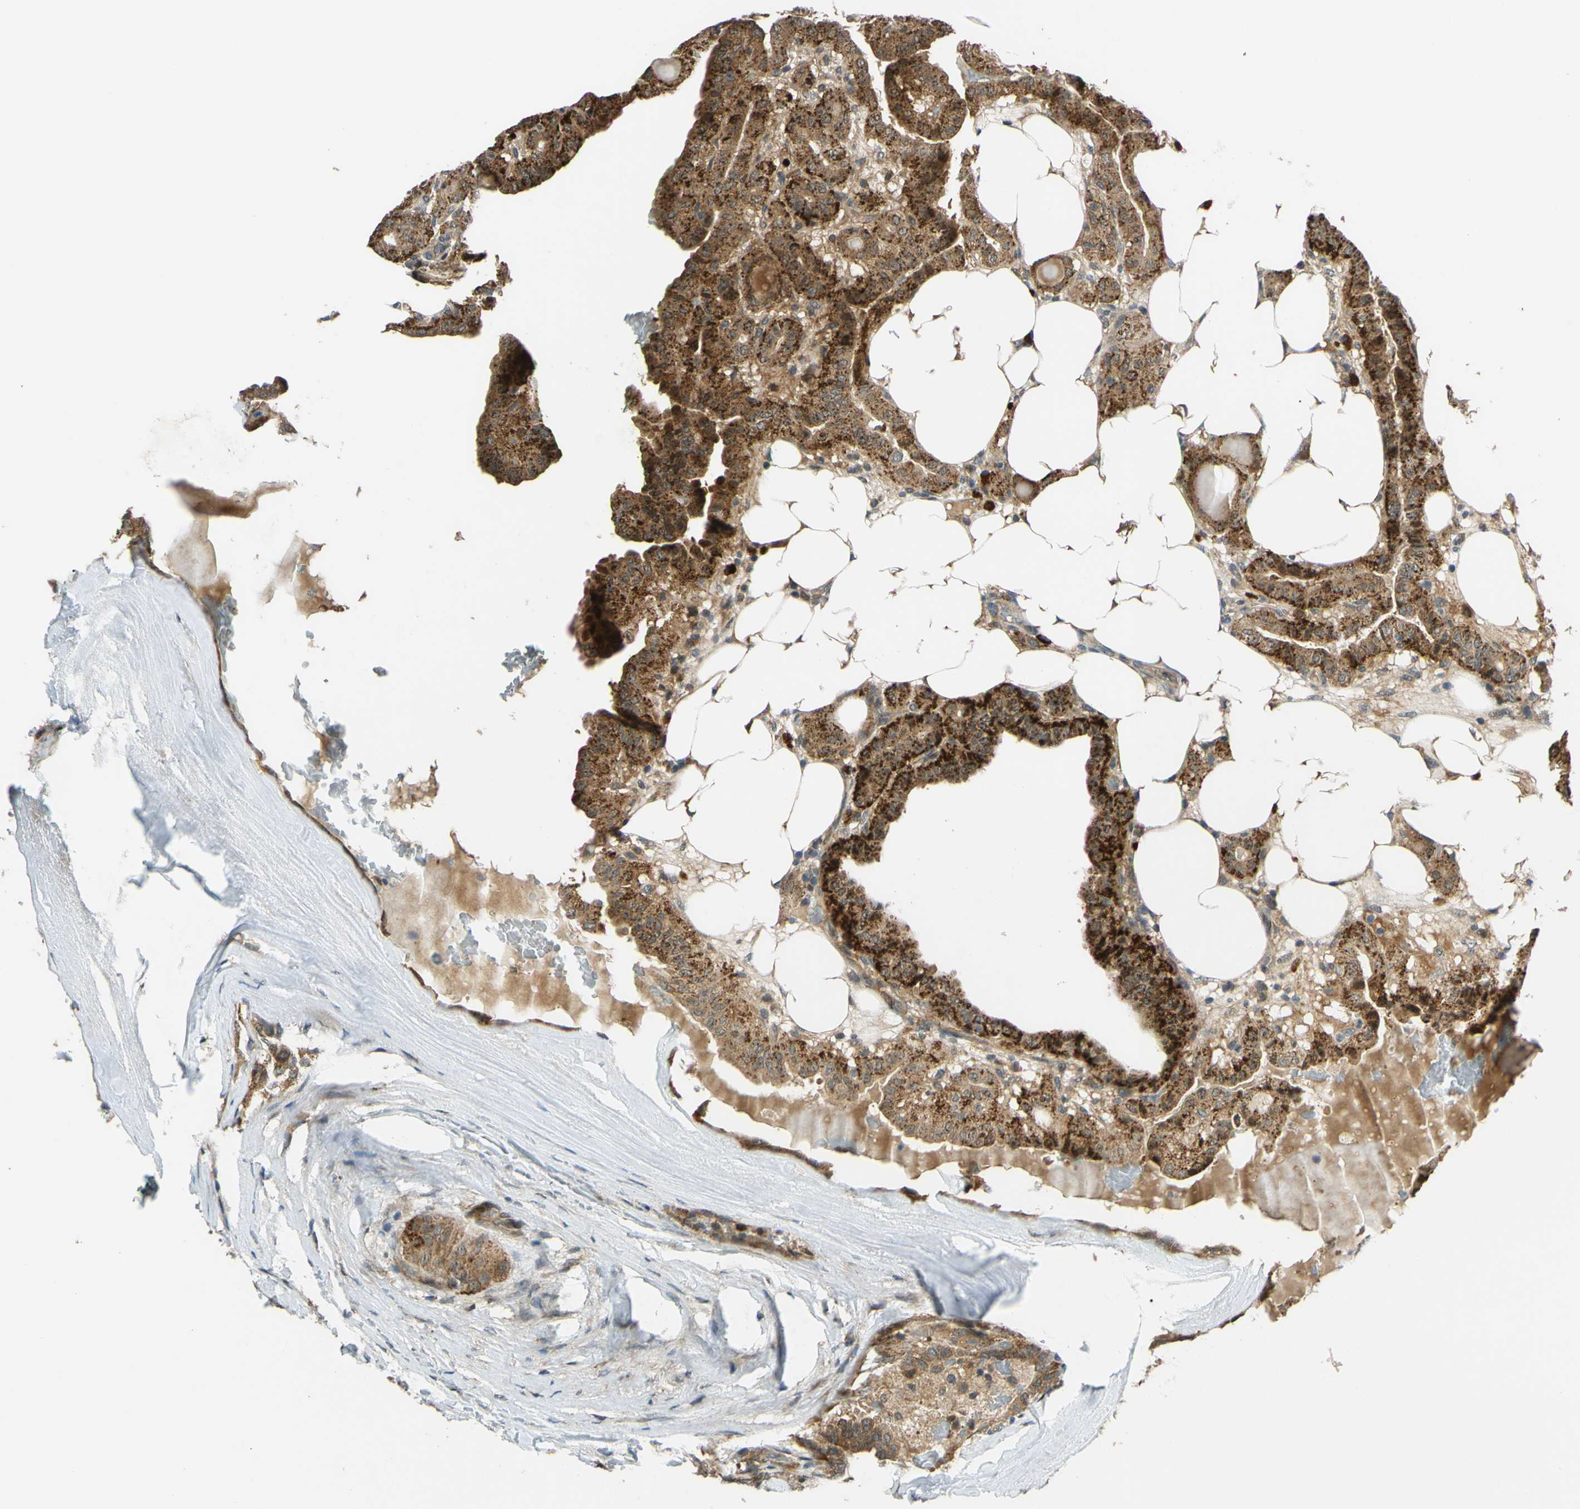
{"staining": {"intensity": "strong", "quantity": ">75%", "location": "cytoplasmic/membranous"}, "tissue": "thyroid cancer", "cell_type": "Tumor cells", "image_type": "cancer", "snomed": [{"axis": "morphology", "description": "Papillary adenocarcinoma, NOS"}, {"axis": "topography", "description": "Thyroid gland"}], "caption": "Thyroid papillary adenocarcinoma was stained to show a protein in brown. There is high levels of strong cytoplasmic/membranous expression in approximately >75% of tumor cells. Immunohistochemistry stains the protein of interest in brown and the nuclei are stained blue.", "gene": "ABCC8", "patient": {"sex": "male", "age": 77}}